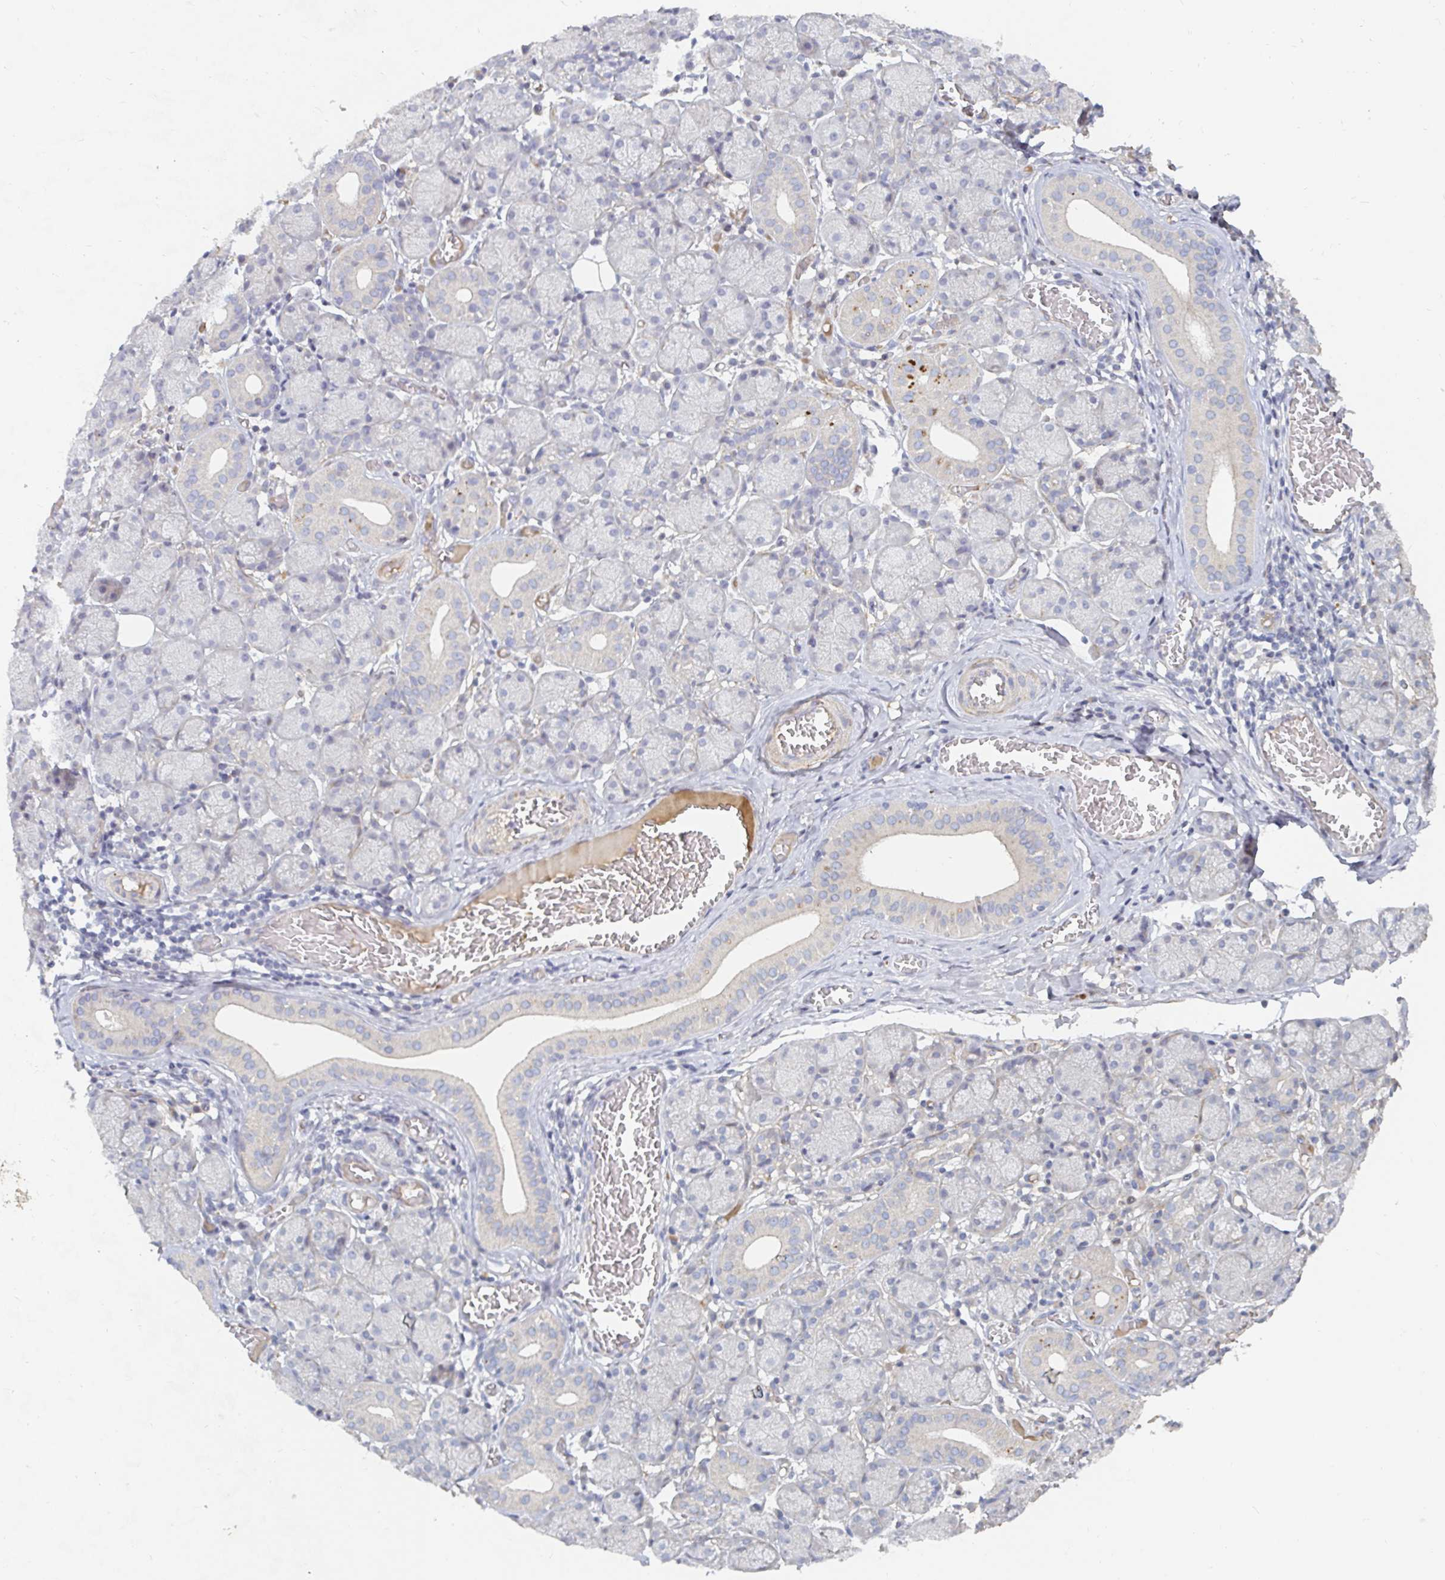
{"staining": {"intensity": "negative", "quantity": "none", "location": "none"}, "tissue": "salivary gland", "cell_type": "Glandular cells", "image_type": "normal", "snomed": [{"axis": "morphology", "description": "Normal tissue, NOS"}, {"axis": "topography", "description": "Salivary gland"}], "caption": "Immunohistochemistry of normal human salivary gland displays no staining in glandular cells.", "gene": "NME9", "patient": {"sex": "female", "age": 24}}